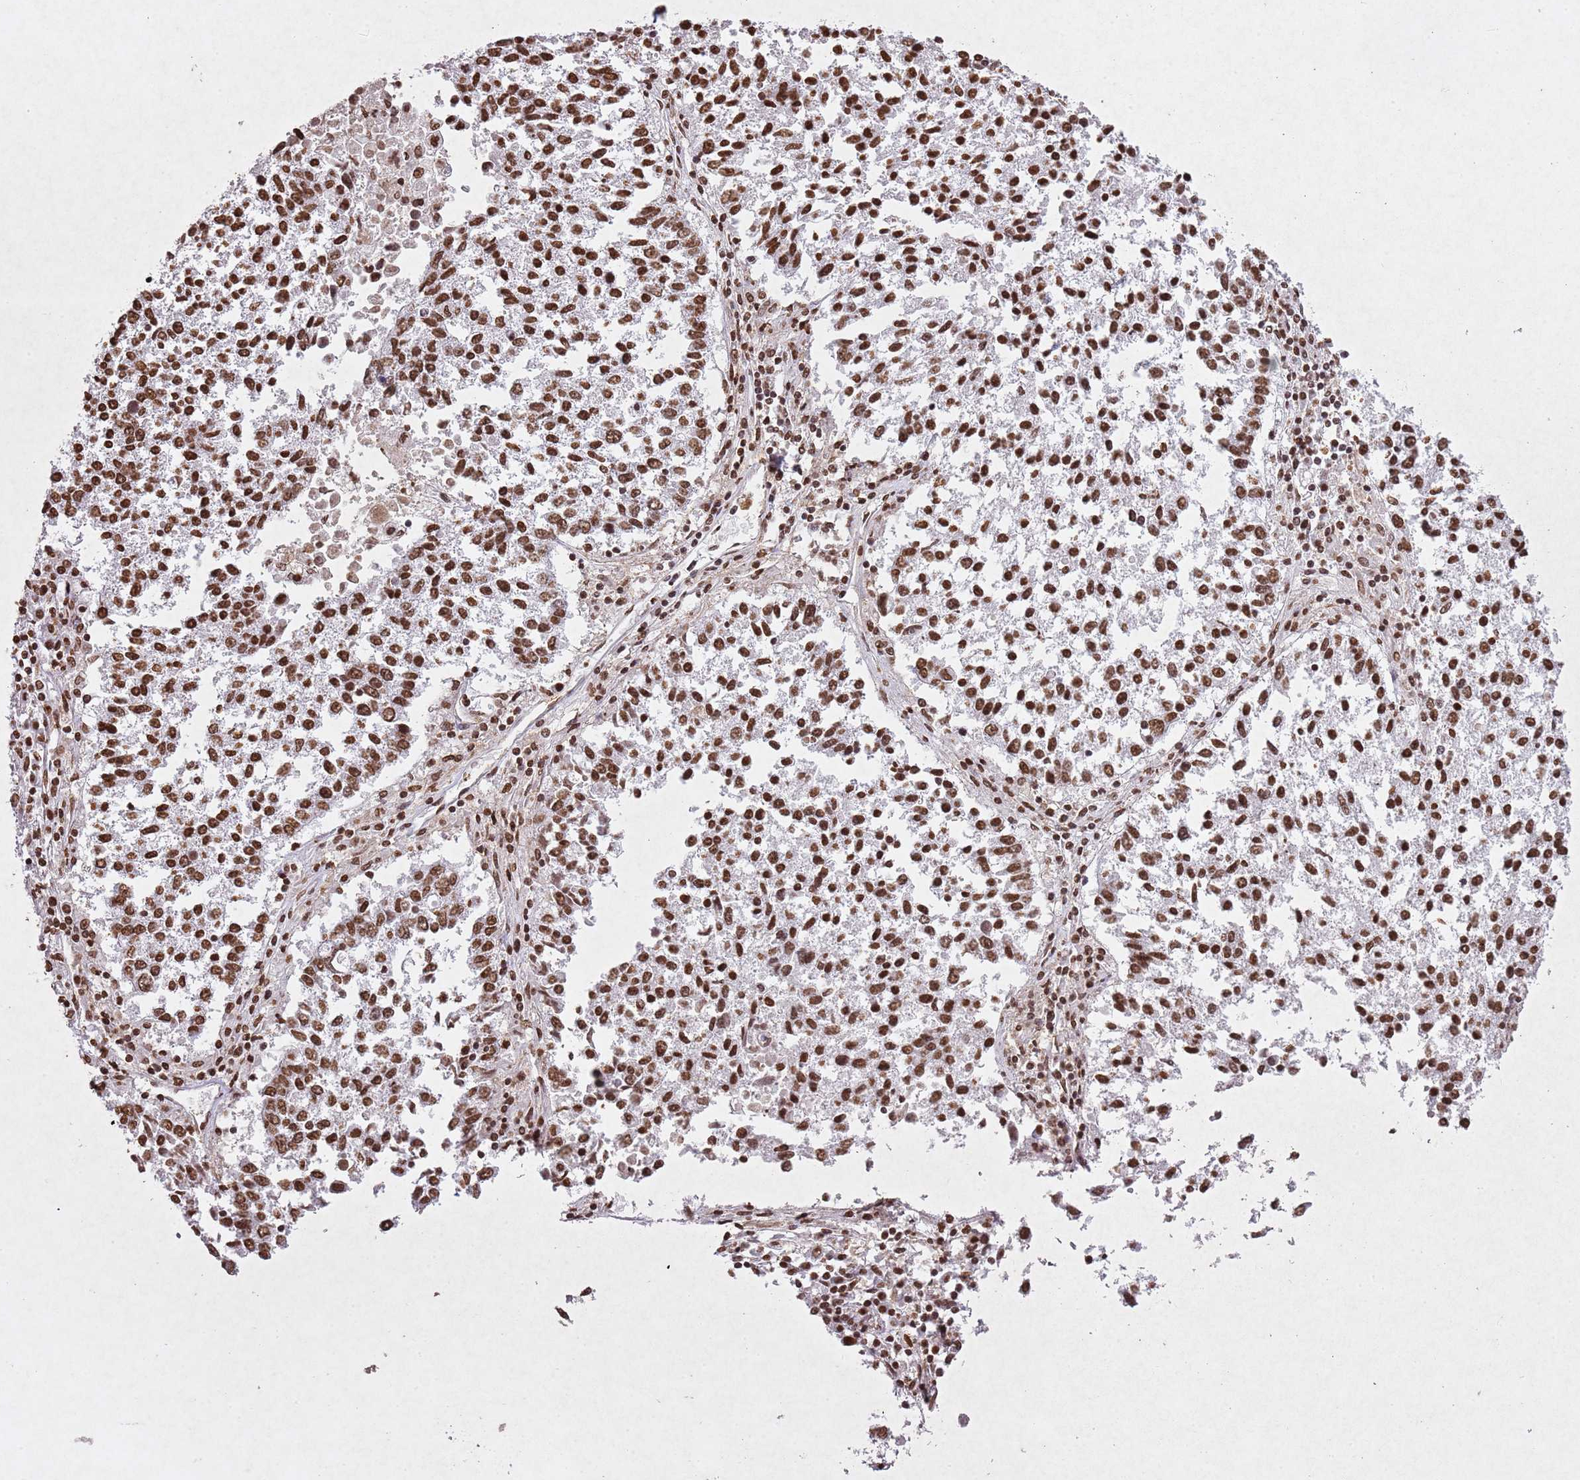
{"staining": {"intensity": "strong", "quantity": ">75%", "location": "nuclear"}, "tissue": "lung cancer", "cell_type": "Tumor cells", "image_type": "cancer", "snomed": [{"axis": "morphology", "description": "Squamous cell carcinoma, NOS"}, {"axis": "topography", "description": "Lung"}], "caption": "Immunohistochemical staining of lung squamous cell carcinoma shows high levels of strong nuclear staining in approximately >75% of tumor cells.", "gene": "BMAL1", "patient": {"sex": "male", "age": 73}}